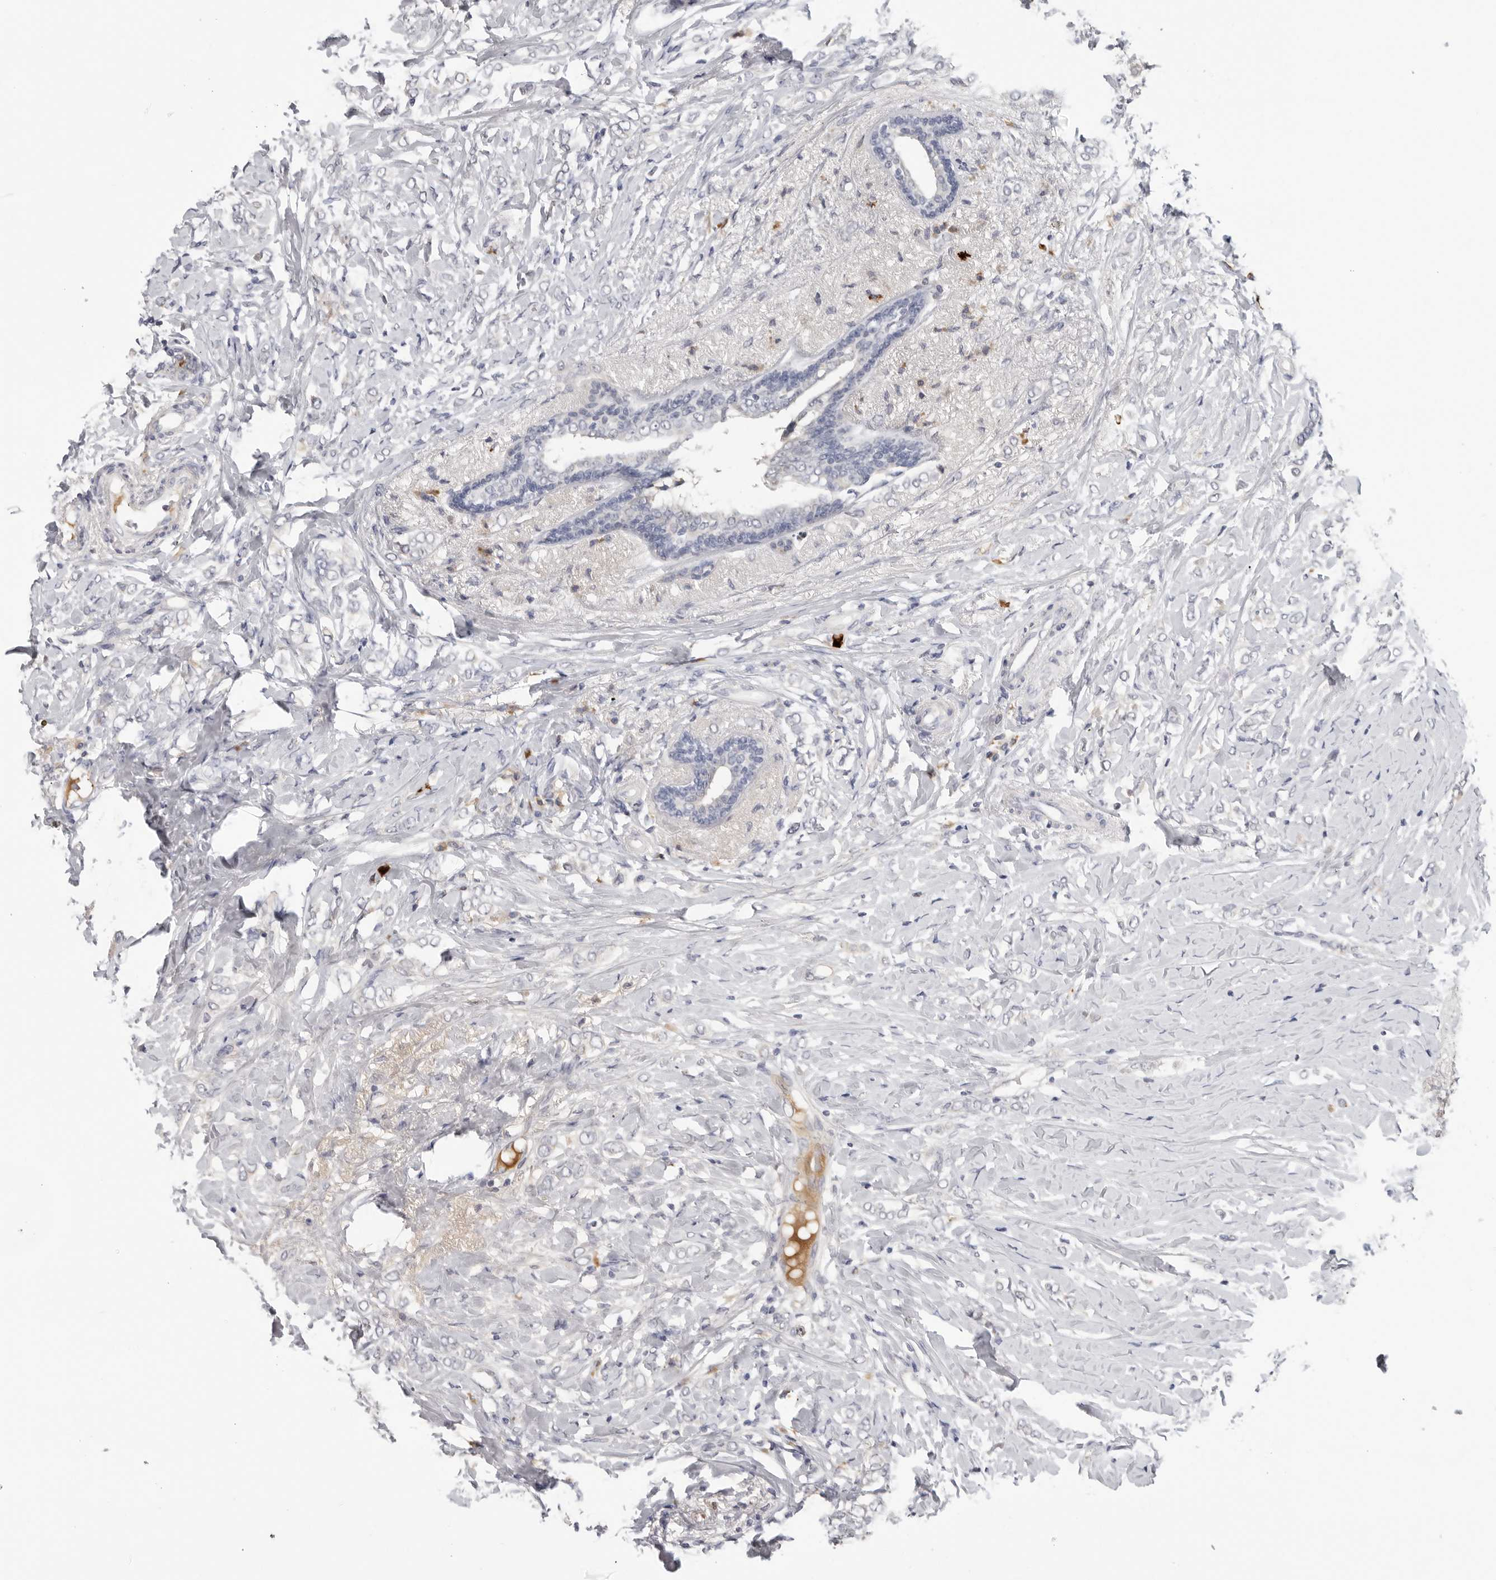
{"staining": {"intensity": "negative", "quantity": "none", "location": "none"}, "tissue": "breast cancer", "cell_type": "Tumor cells", "image_type": "cancer", "snomed": [{"axis": "morphology", "description": "Normal tissue, NOS"}, {"axis": "morphology", "description": "Lobular carcinoma"}, {"axis": "topography", "description": "Breast"}], "caption": "Immunohistochemistry (IHC) micrograph of human breast cancer stained for a protein (brown), which displays no expression in tumor cells. The staining was performed using DAB (3,3'-diaminobenzidine) to visualize the protein expression in brown, while the nuclei were stained in blue with hematoxylin (Magnification: 20x).", "gene": "ZNF502", "patient": {"sex": "female", "age": 47}}